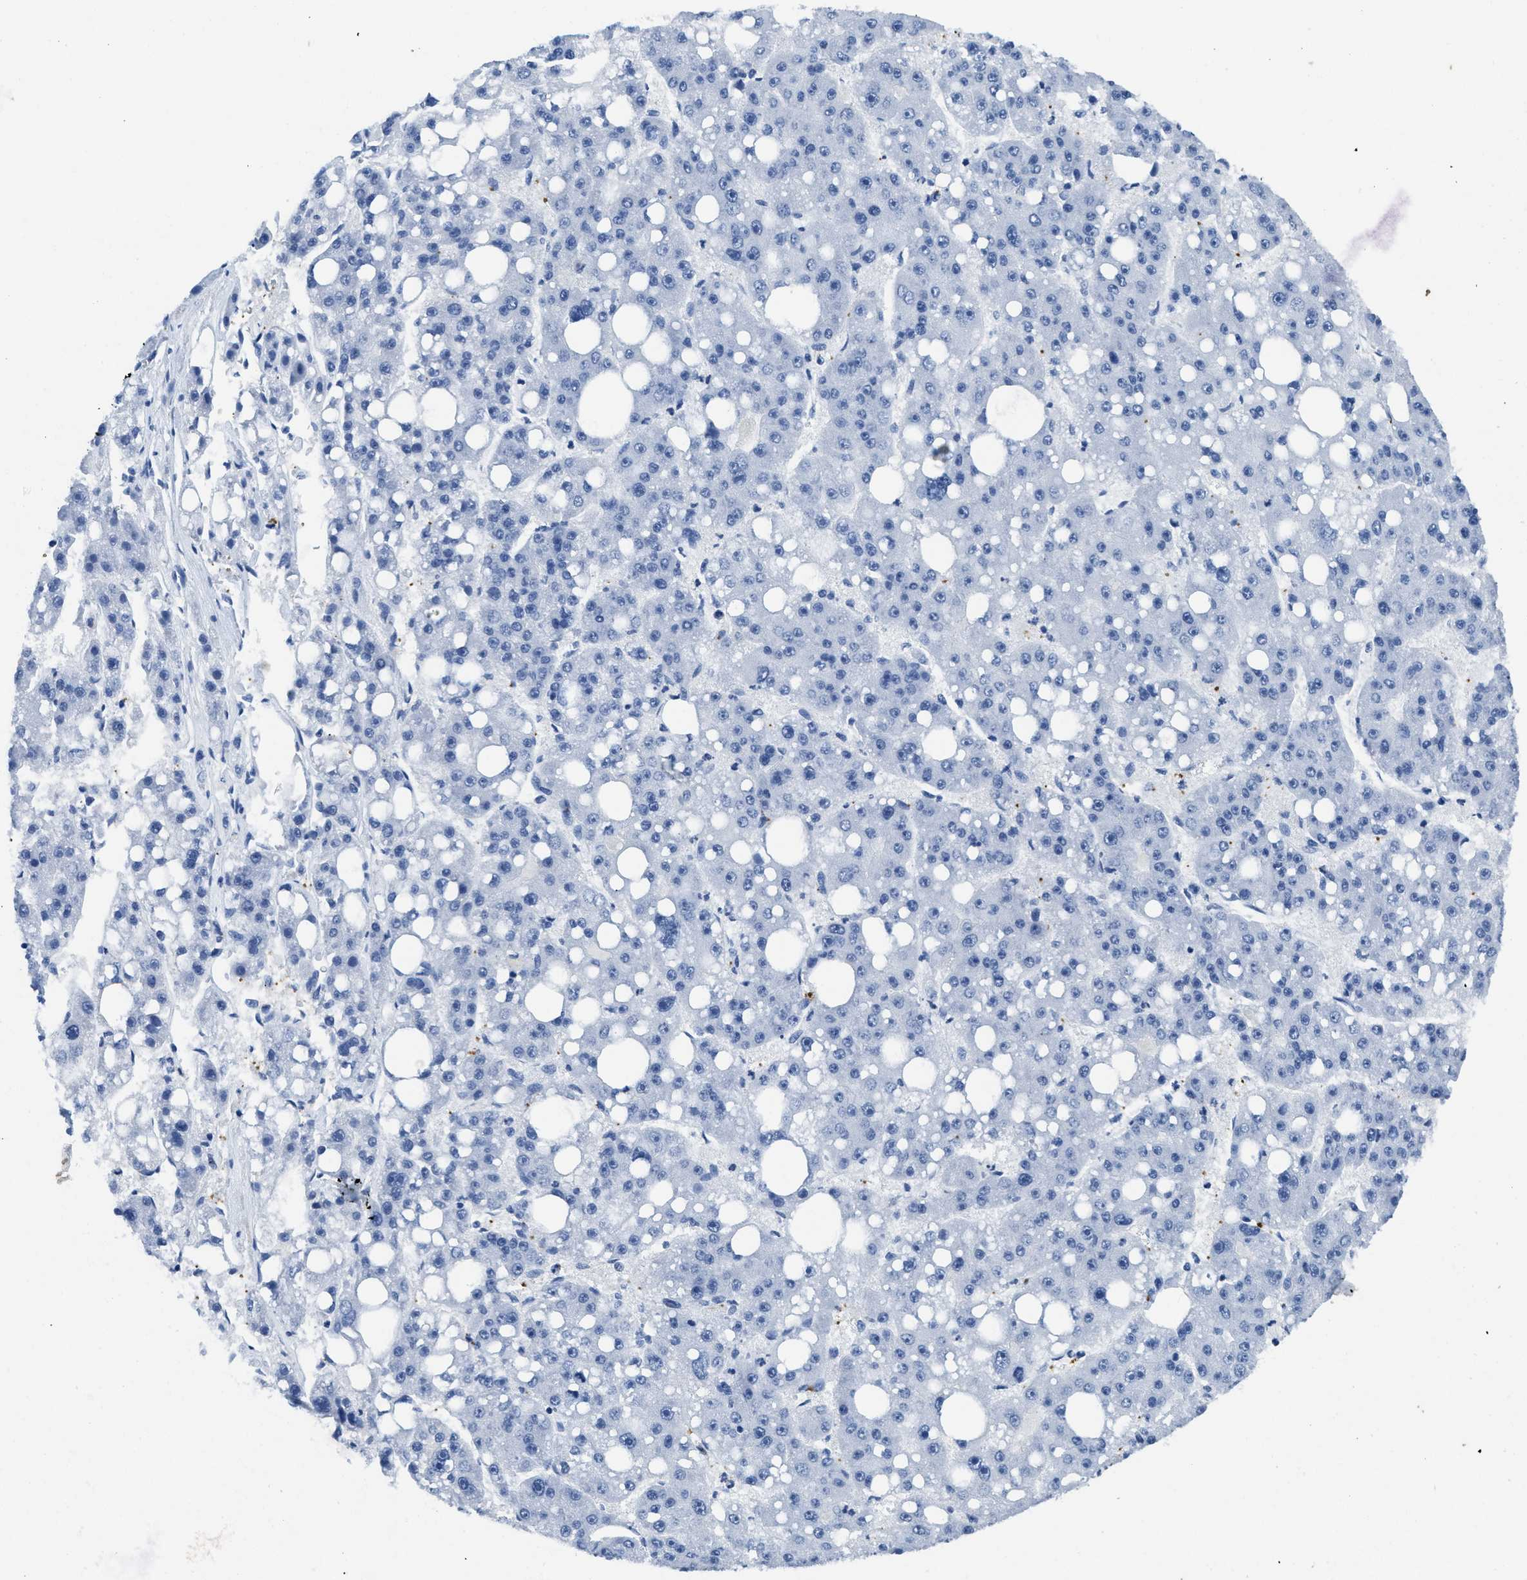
{"staining": {"intensity": "negative", "quantity": "none", "location": "none"}, "tissue": "liver cancer", "cell_type": "Tumor cells", "image_type": "cancer", "snomed": [{"axis": "morphology", "description": "Carcinoma, Hepatocellular, NOS"}, {"axis": "topography", "description": "Liver"}], "caption": "IHC image of neoplastic tissue: hepatocellular carcinoma (liver) stained with DAB displays no significant protein expression in tumor cells.", "gene": "ITGA2B", "patient": {"sex": "female", "age": 61}}